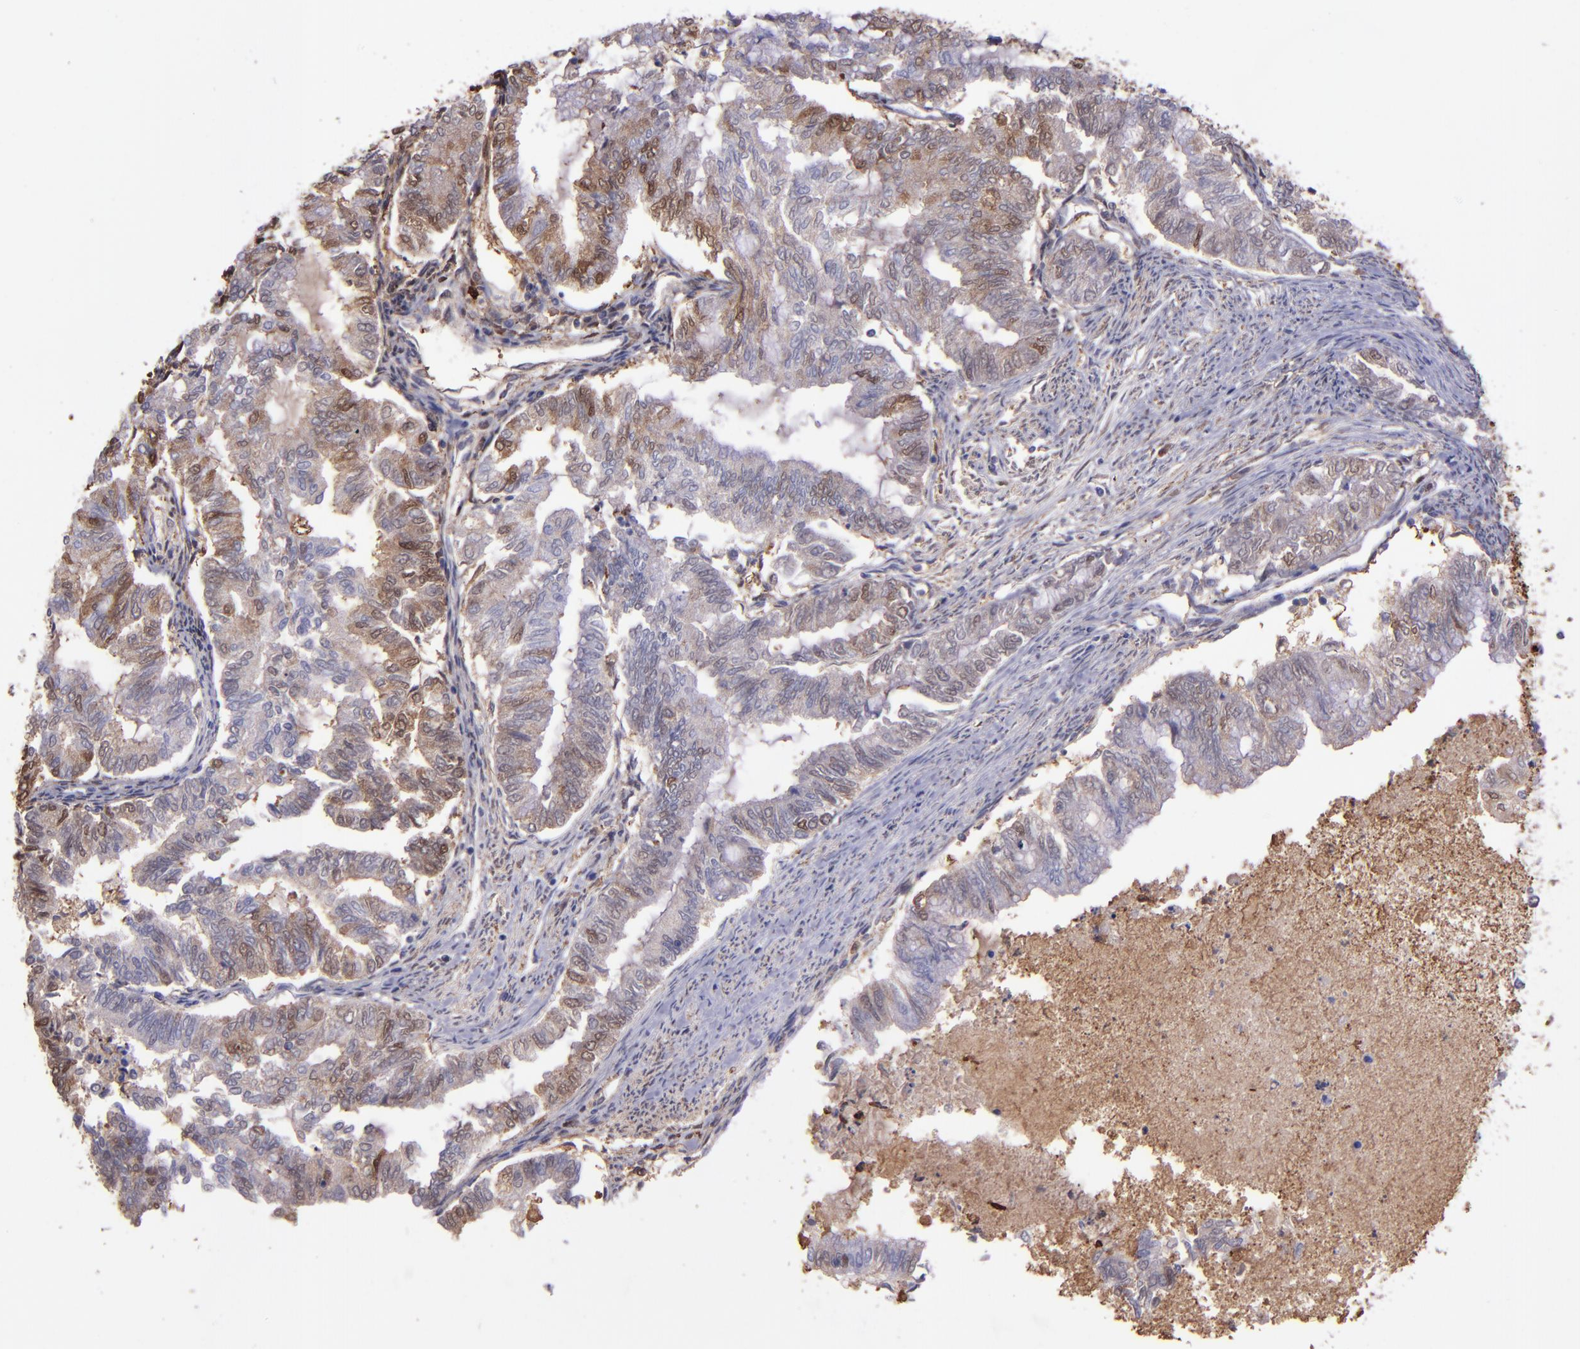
{"staining": {"intensity": "weak", "quantity": "25%-75%", "location": "cytoplasmic/membranous,nuclear"}, "tissue": "endometrial cancer", "cell_type": "Tumor cells", "image_type": "cancer", "snomed": [{"axis": "morphology", "description": "Adenocarcinoma, NOS"}, {"axis": "topography", "description": "Endometrium"}], "caption": "Adenocarcinoma (endometrial) stained with immunohistochemistry reveals weak cytoplasmic/membranous and nuclear staining in approximately 25%-75% of tumor cells.", "gene": "WASHC1", "patient": {"sex": "female", "age": 79}}